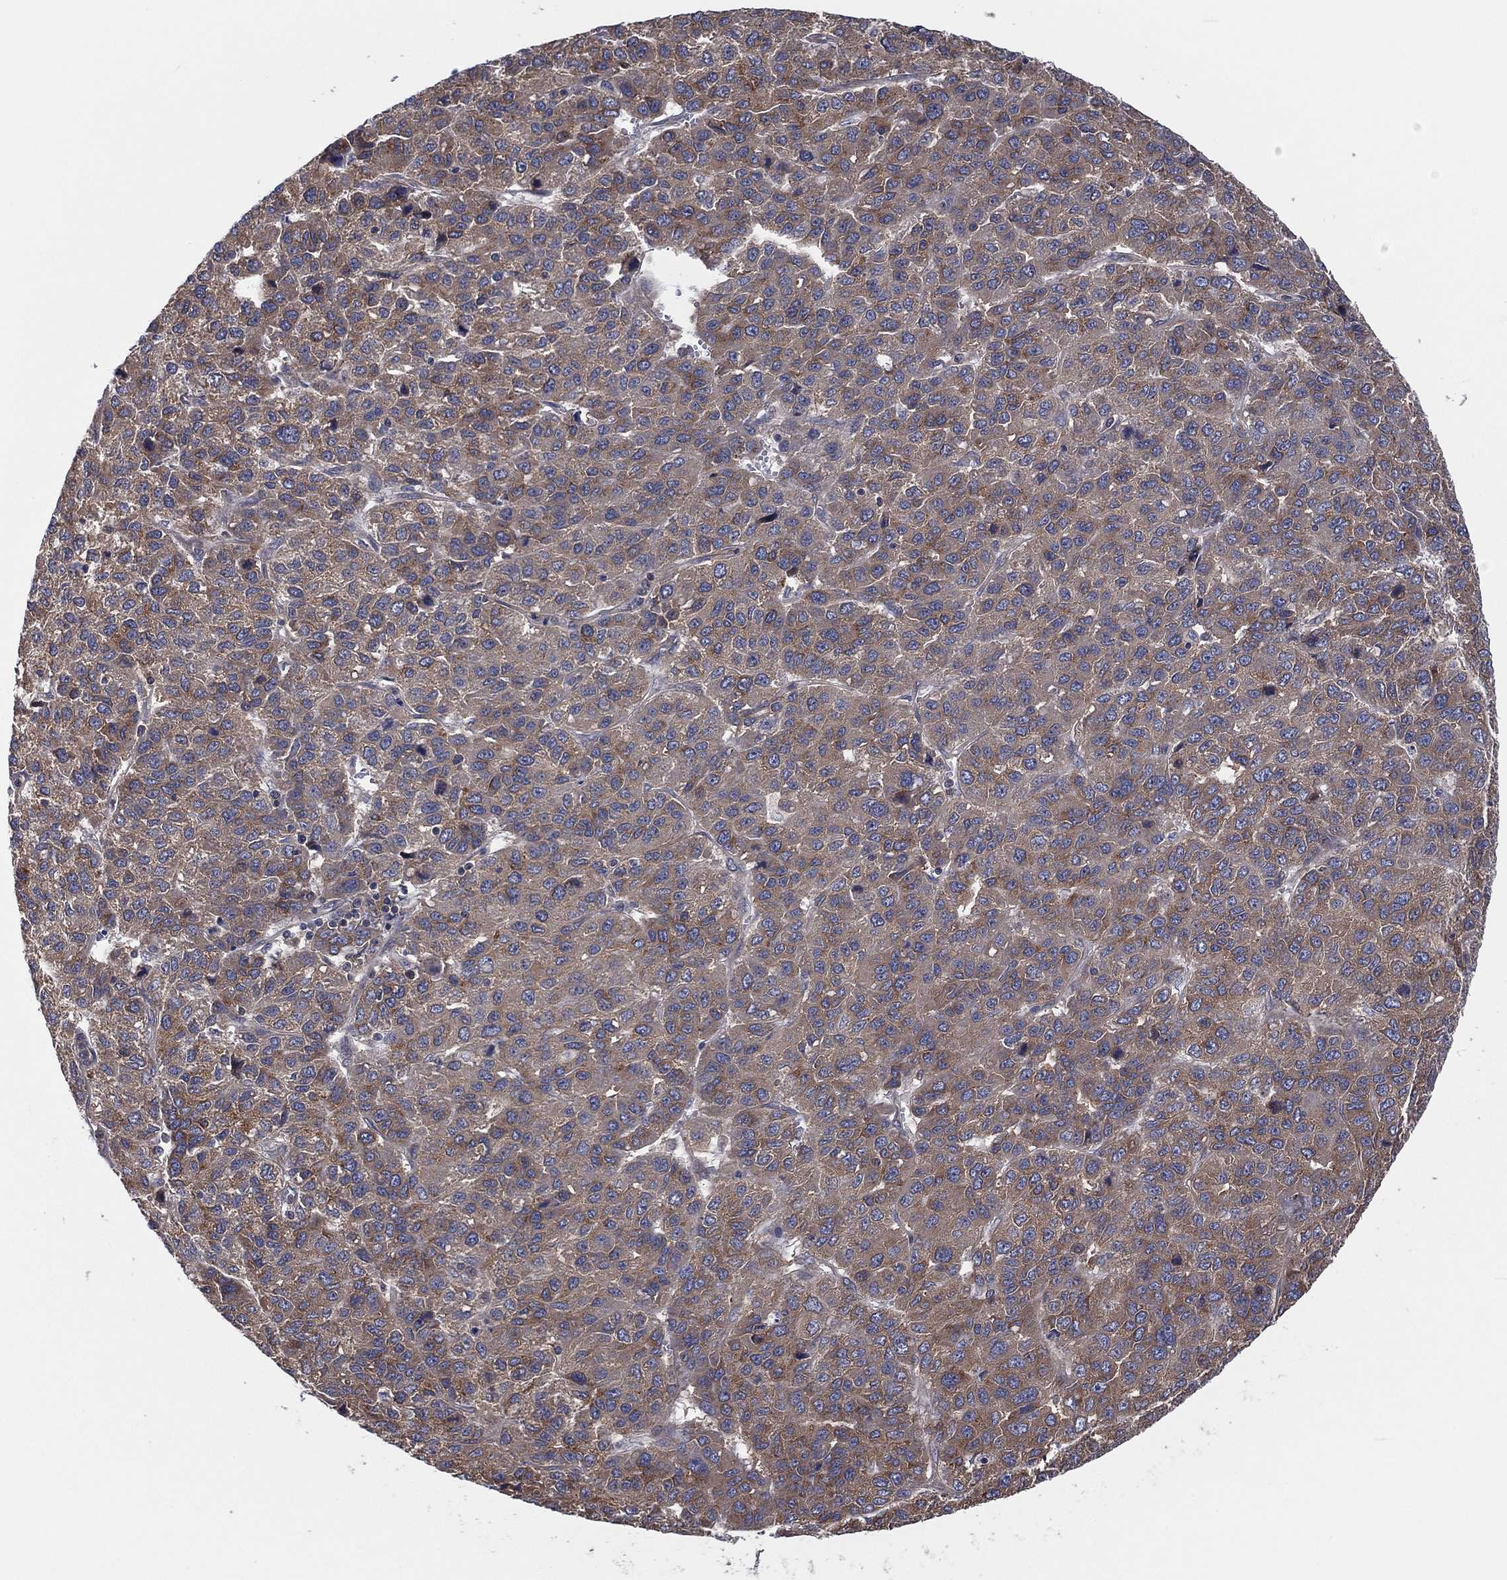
{"staining": {"intensity": "strong", "quantity": "25%-75%", "location": "cytoplasmic/membranous"}, "tissue": "liver cancer", "cell_type": "Tumor cells", "image_type": "cancer", "snomed": [{"axis": "morphology", "description": "Carcinoma, Hepatocellular, NOS"}, {"axis": "topography", "description": "Liver"}], "caption": "Tumor cells show strong cytoplasmic/membranous staining in approximately 25%-75% of cells in liver cancer.", "gene": "EIF2B5", "patient": {"sex": "male", "age": 69}}